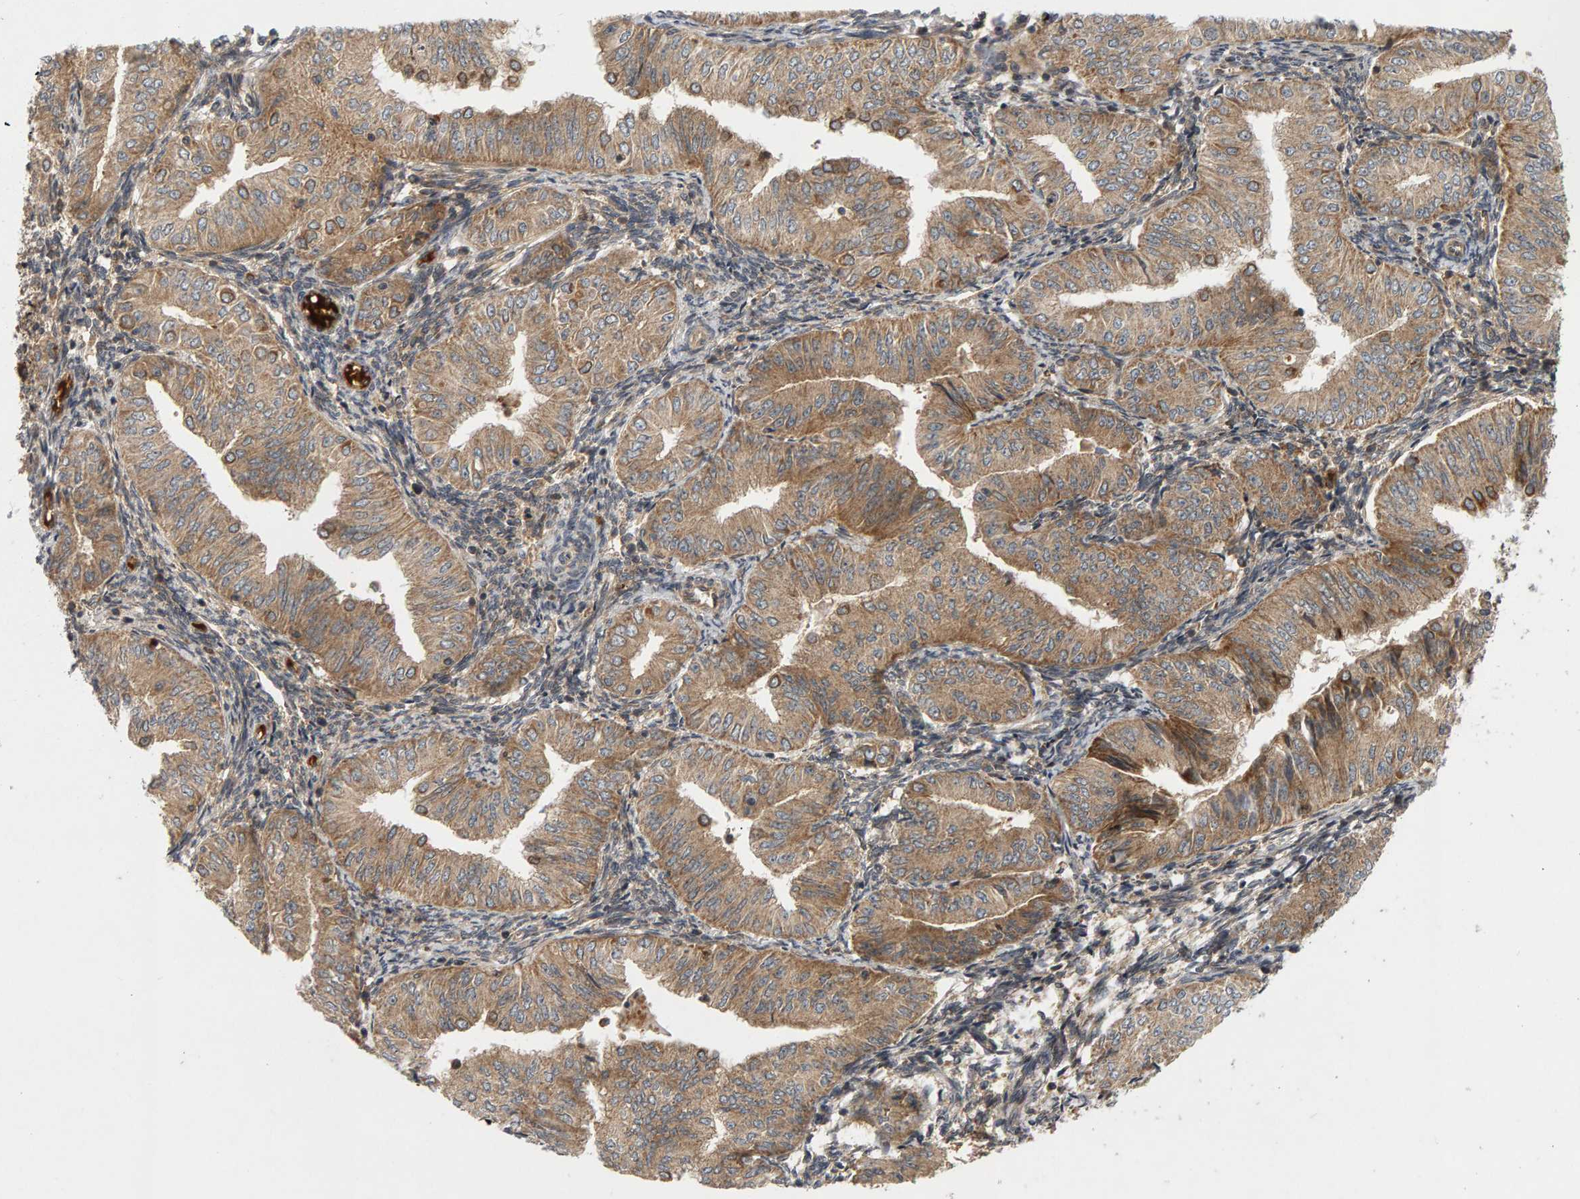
{"staining": {"intensity": "moderate", "quantity": ">75%", "location": "cytoplasmic/membranous"}, "tissue": "endometrial cancer", "cell_type": "Tumor cells", "image_type": "cancer", "snomed": [{"axis": "morphology", "description": "Normal tissue, NOS"}, {"axis": "morphology", "description": "Adenocarcinoma, NOS"}, {"axis": "topography", "description": "Endometrium"}], "caption": "DAB (3,3'-diaminobenzidine) immunohistochemical staining of human endometrial cancer demonstrates moderate cytoplasmic/membranous protein positivity in about >75% of tumor cells.", "gene": "BAHCC1", "patient": {"sex": "female", "age": 53}}